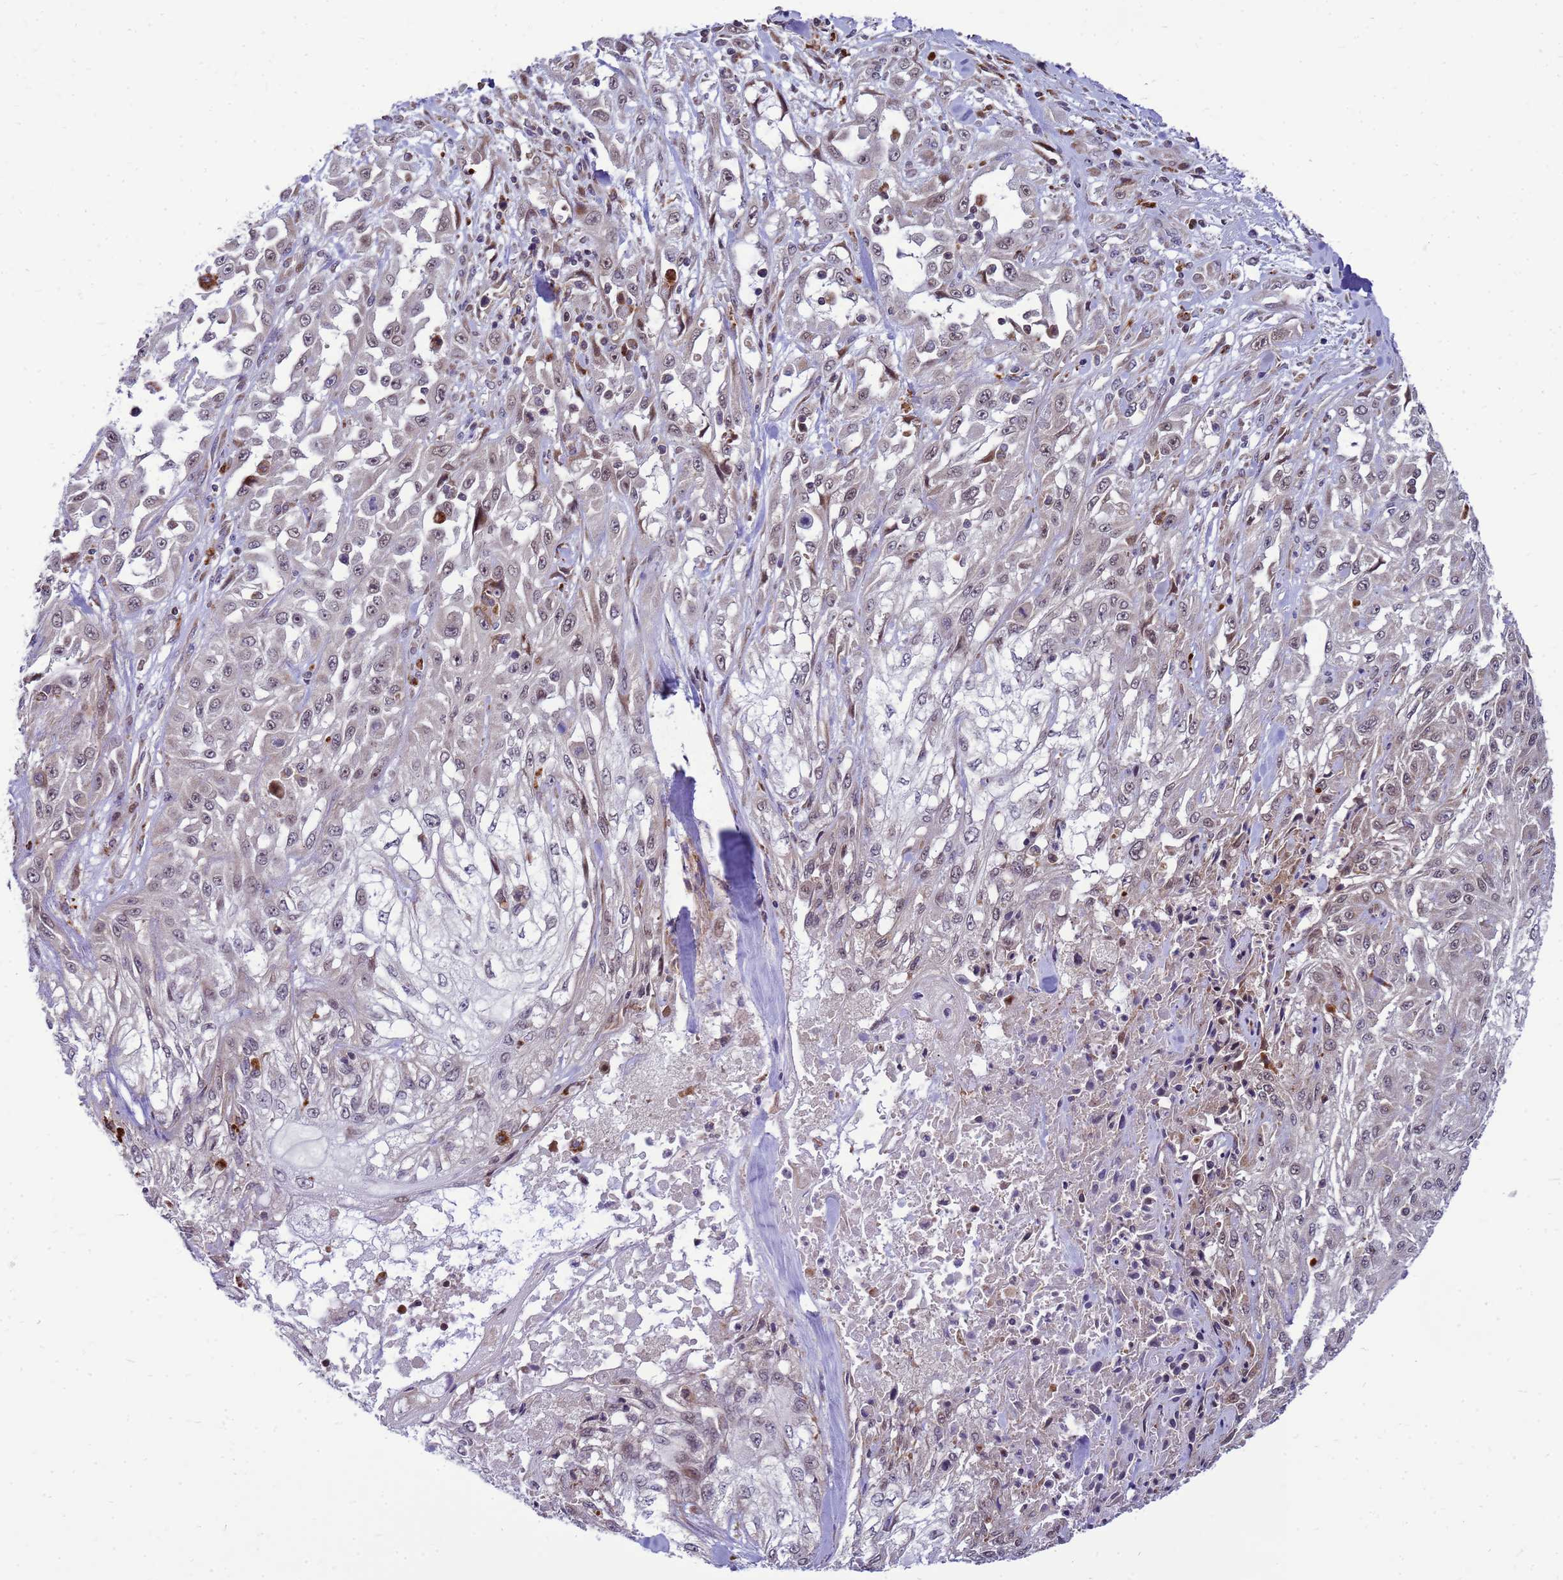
{"staining": {"intensity": "weak", "quantity": "<25%", "location": "nuclear"}, "tissue": "skin cancer", "cell_type": "Tumor cells", "image_type": "cancer", "snomed": [{"axis": "morphology", "description": "Squamous cell carcinoma, NOS"}, {"axis": "morphology", "description": "Squamous cell carcinoma, metastatic, NOS"}, {"axis": "topography", "description": "Skin"}, {"axis": "topography", "description": "Lymph node"}], "caption": "DAB (3,3'-diaminobenzidine) immunohistochemical staining of skin cancer reveals no significant expression in tumor cells. (DAB (3,3'-diaminobenzidine) immunohistochemistry with hematoxylin counter stain).", "gene": "C12orf43", "patient": {"sex": "male", "age": 75}}